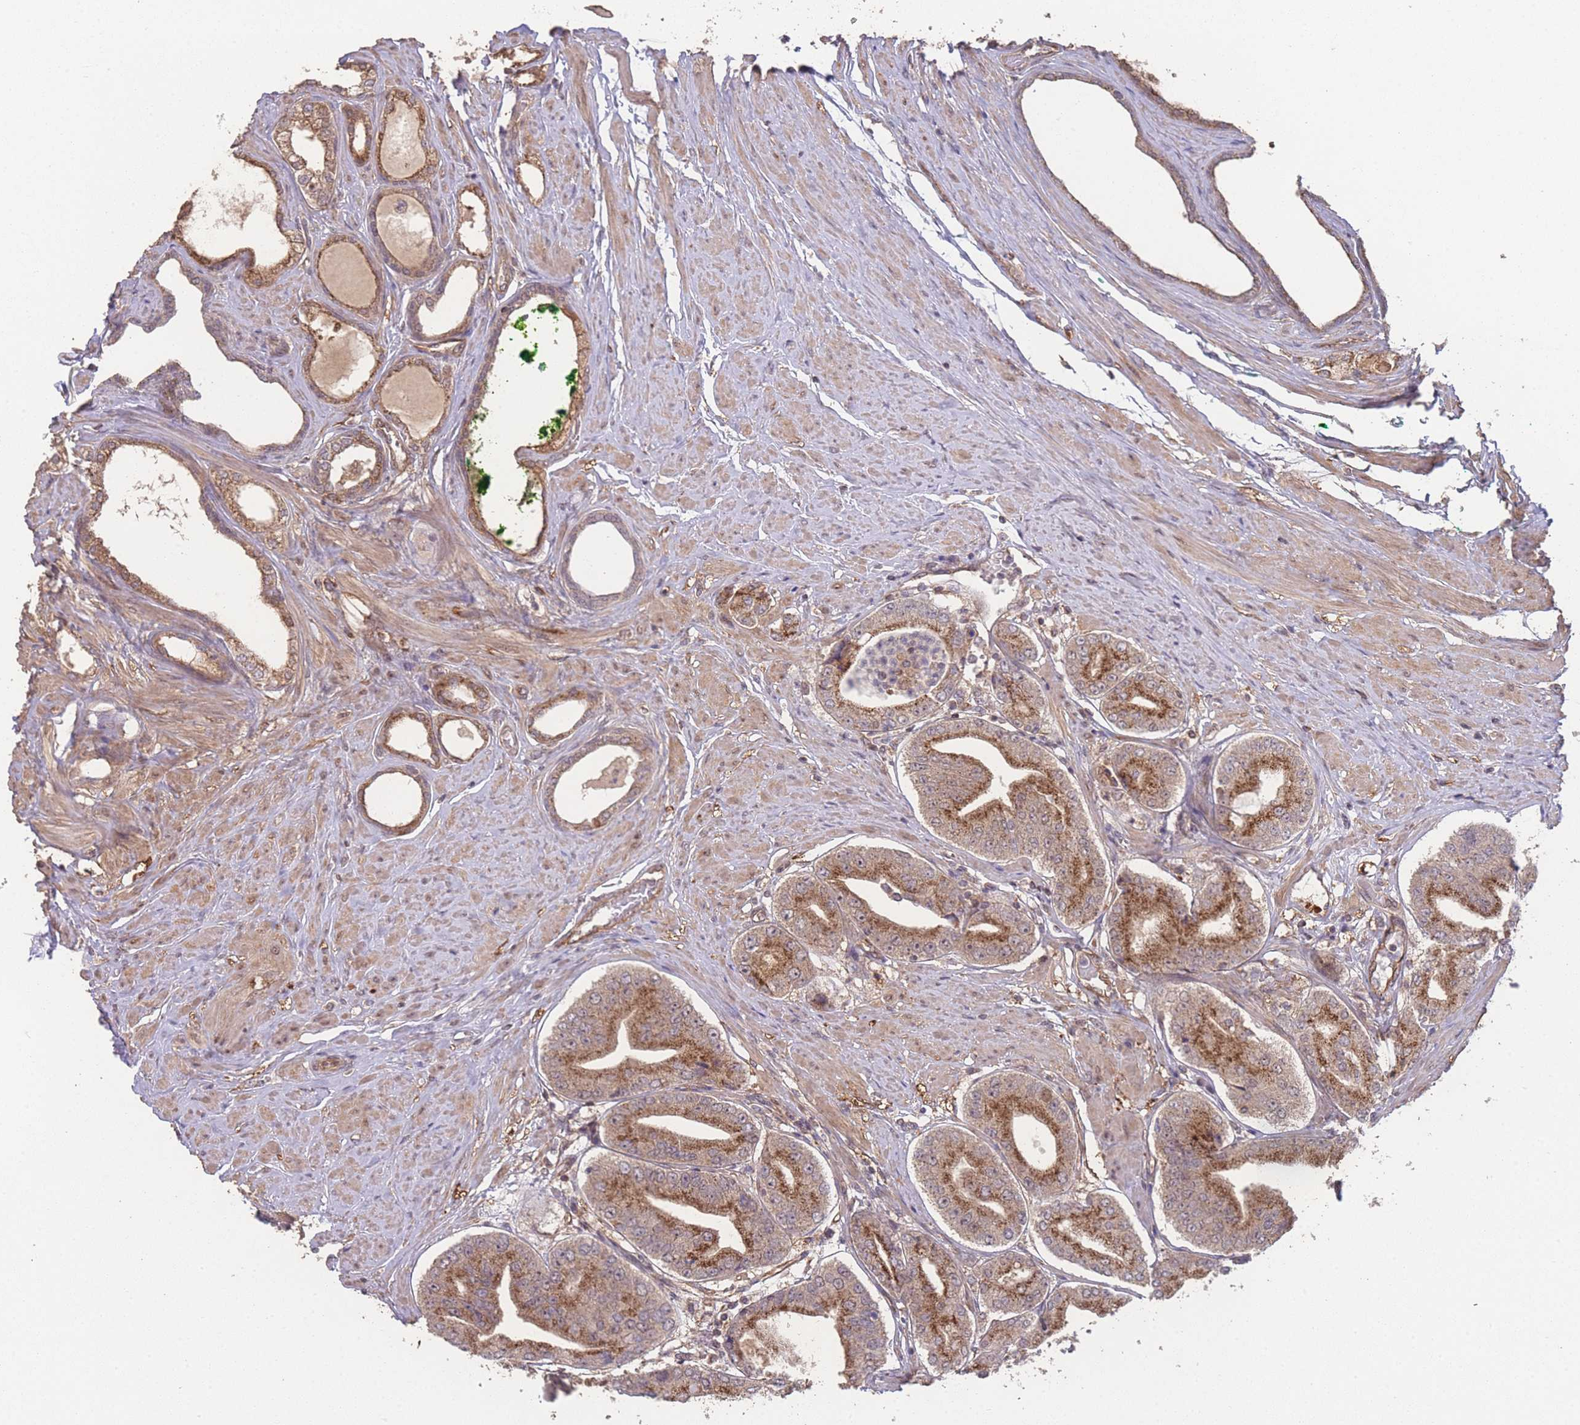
{"staining": {"intensity": "moderate", "quantity": ">75%", "location": "cytoplasmic/membranous"}, "tissue": "prostate cancer", "cell_type": "Tumor cells", "image_type": "cancer", "snomed": [{"axis": "morphology", "description": "Adenocarcinoma, High grade"}, {"axis": "topography", "description": "Prostate"}], "caption": "Human prostate cancer (adenocarcinoma (high-grade)) stained for a protein (brown) exhibits moderate cytoplasmic/membranous positive staining in about >75% of tumor cells.", "gene": "PXMP4", "patient": {"sex": "male", "age": 63}}